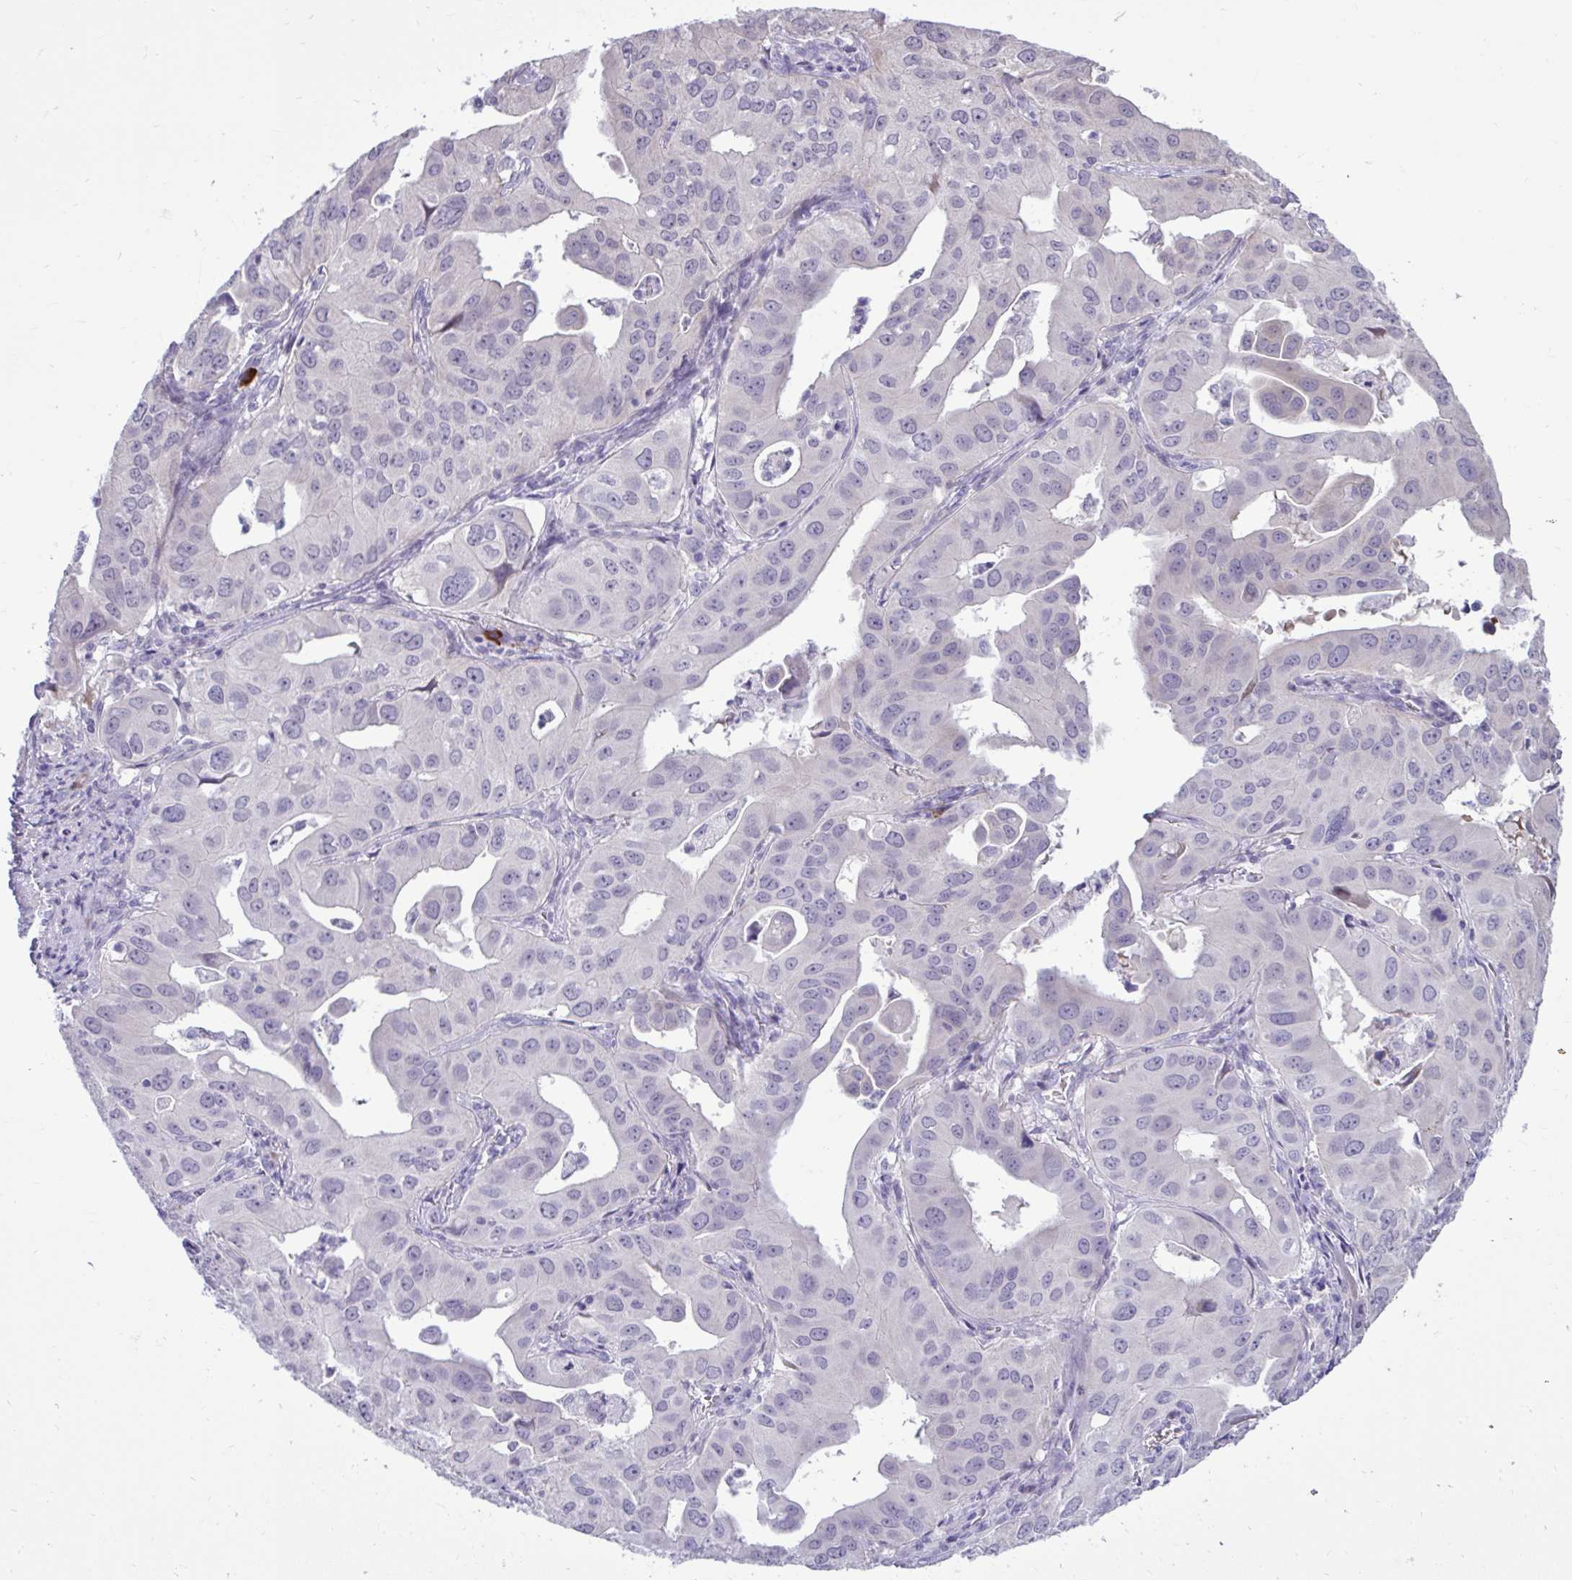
{"staining": {"intensity": "negative", "quantity": "none", "location": "none"}, "tissue": "lung cancer", "cell_type": "Tumor cells", "image_type": "cancer", "snomed": [{"axis": "morphology", "description": "Adenocarcinoma, NOS"}, {"axis": "topography", "description": "Lung"}], "caption": "The photomicrograph reveals no staining of tumor cells in adenocarcinoma (lung).", "gene": "SPAG1", "patient": {"sex": "male", "age": 48}}